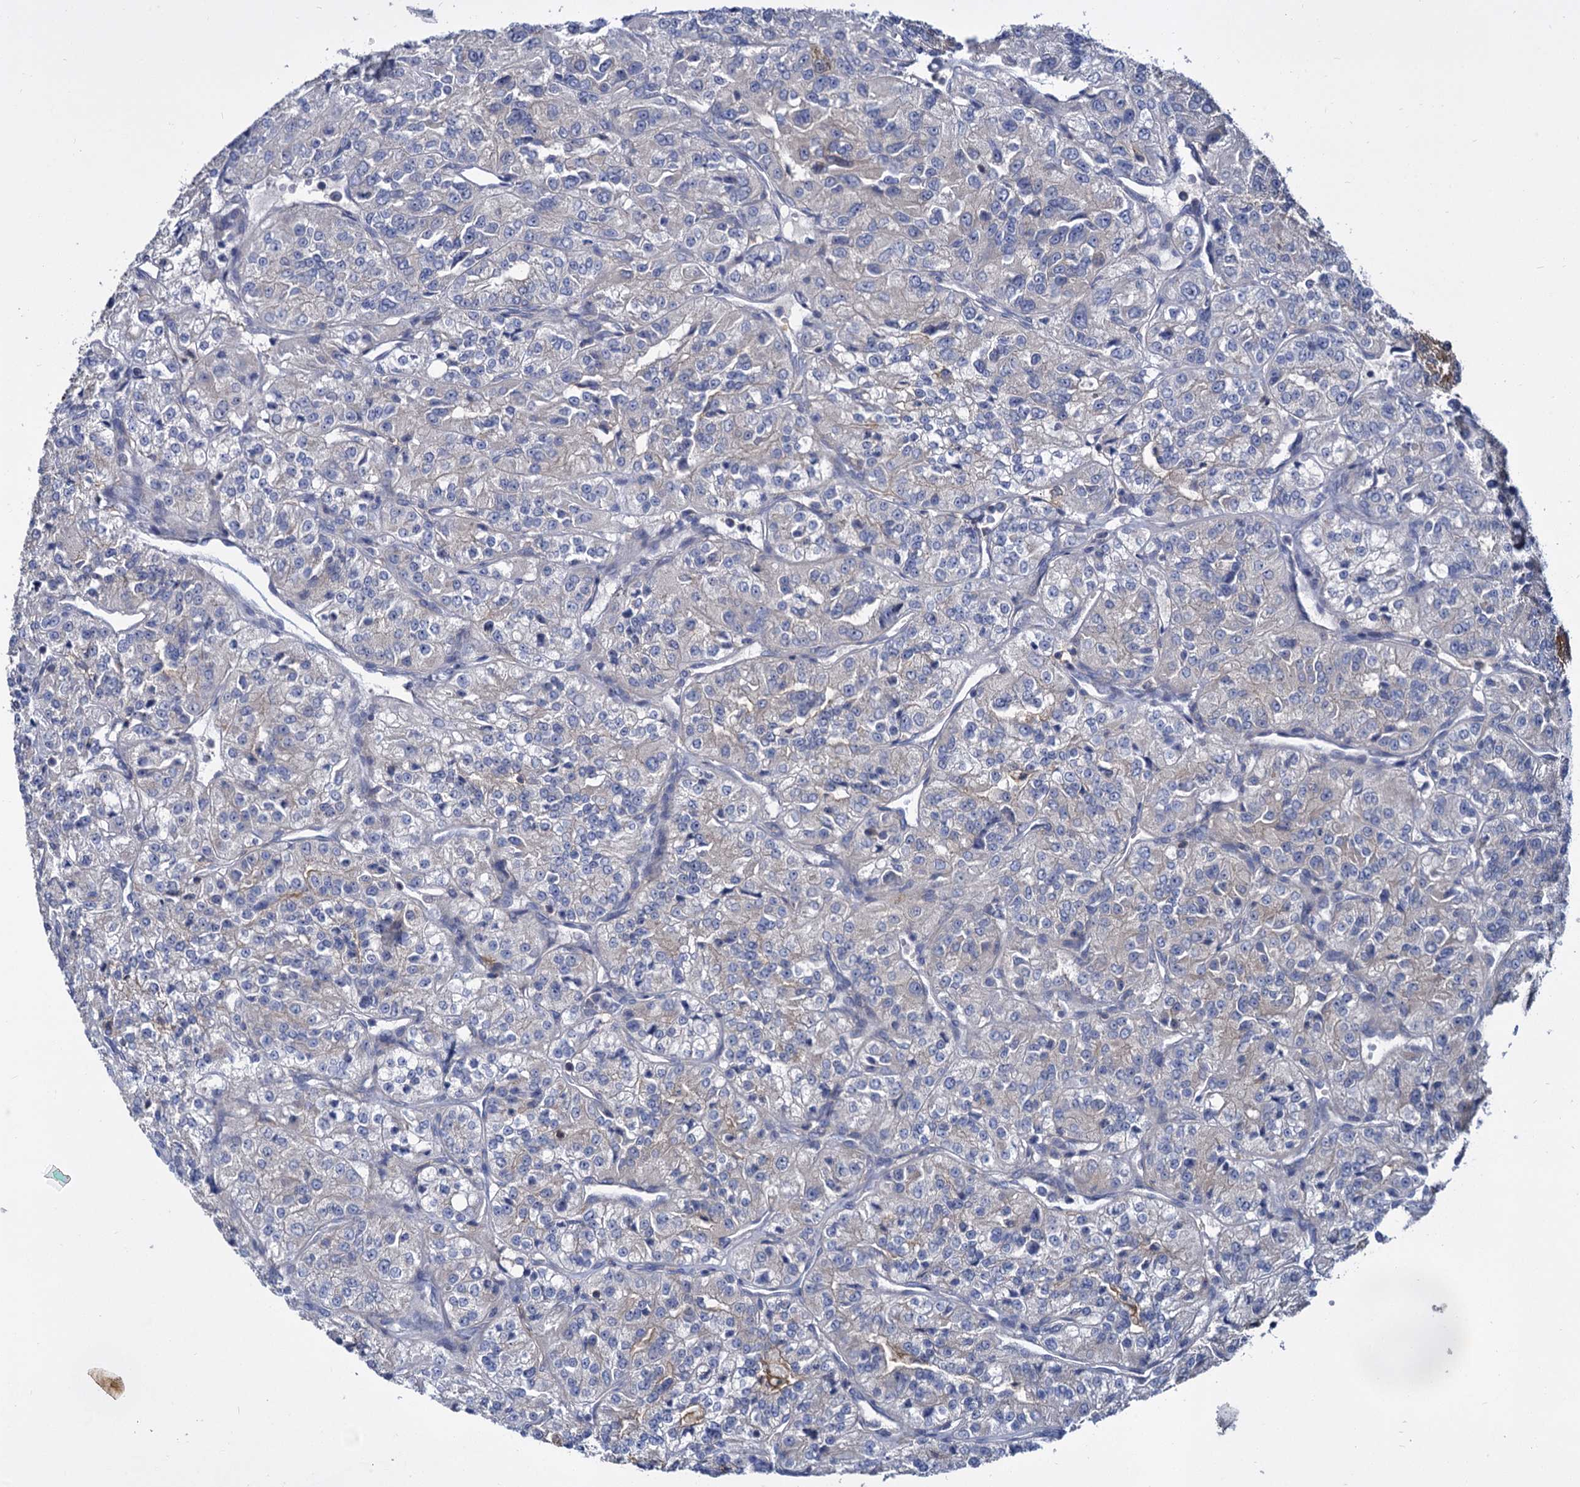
{"staining": {"intensity": "negative", "quantity": "none", "location": "none"}, "tissue": "renal cancer", "cell_type": "Tumor cells", "image_type": "cancer", "snomed": [{"axis": "morphology", "description": "Adenocarcinoma, NOS"}, {"axis": "topography", "description": "Kidney"}], "caption": "The IHC histopathology image has no significant expression in tumor cells of adenocarcinoma (renal) tissue. (DAB (3,3'-diaminobenzidine) immunohistochemistry (IHC) visualized using brightfield microscopy, high magnification).", "gene": "GCLC", "patient": {"sex": "female", "age": 63}}